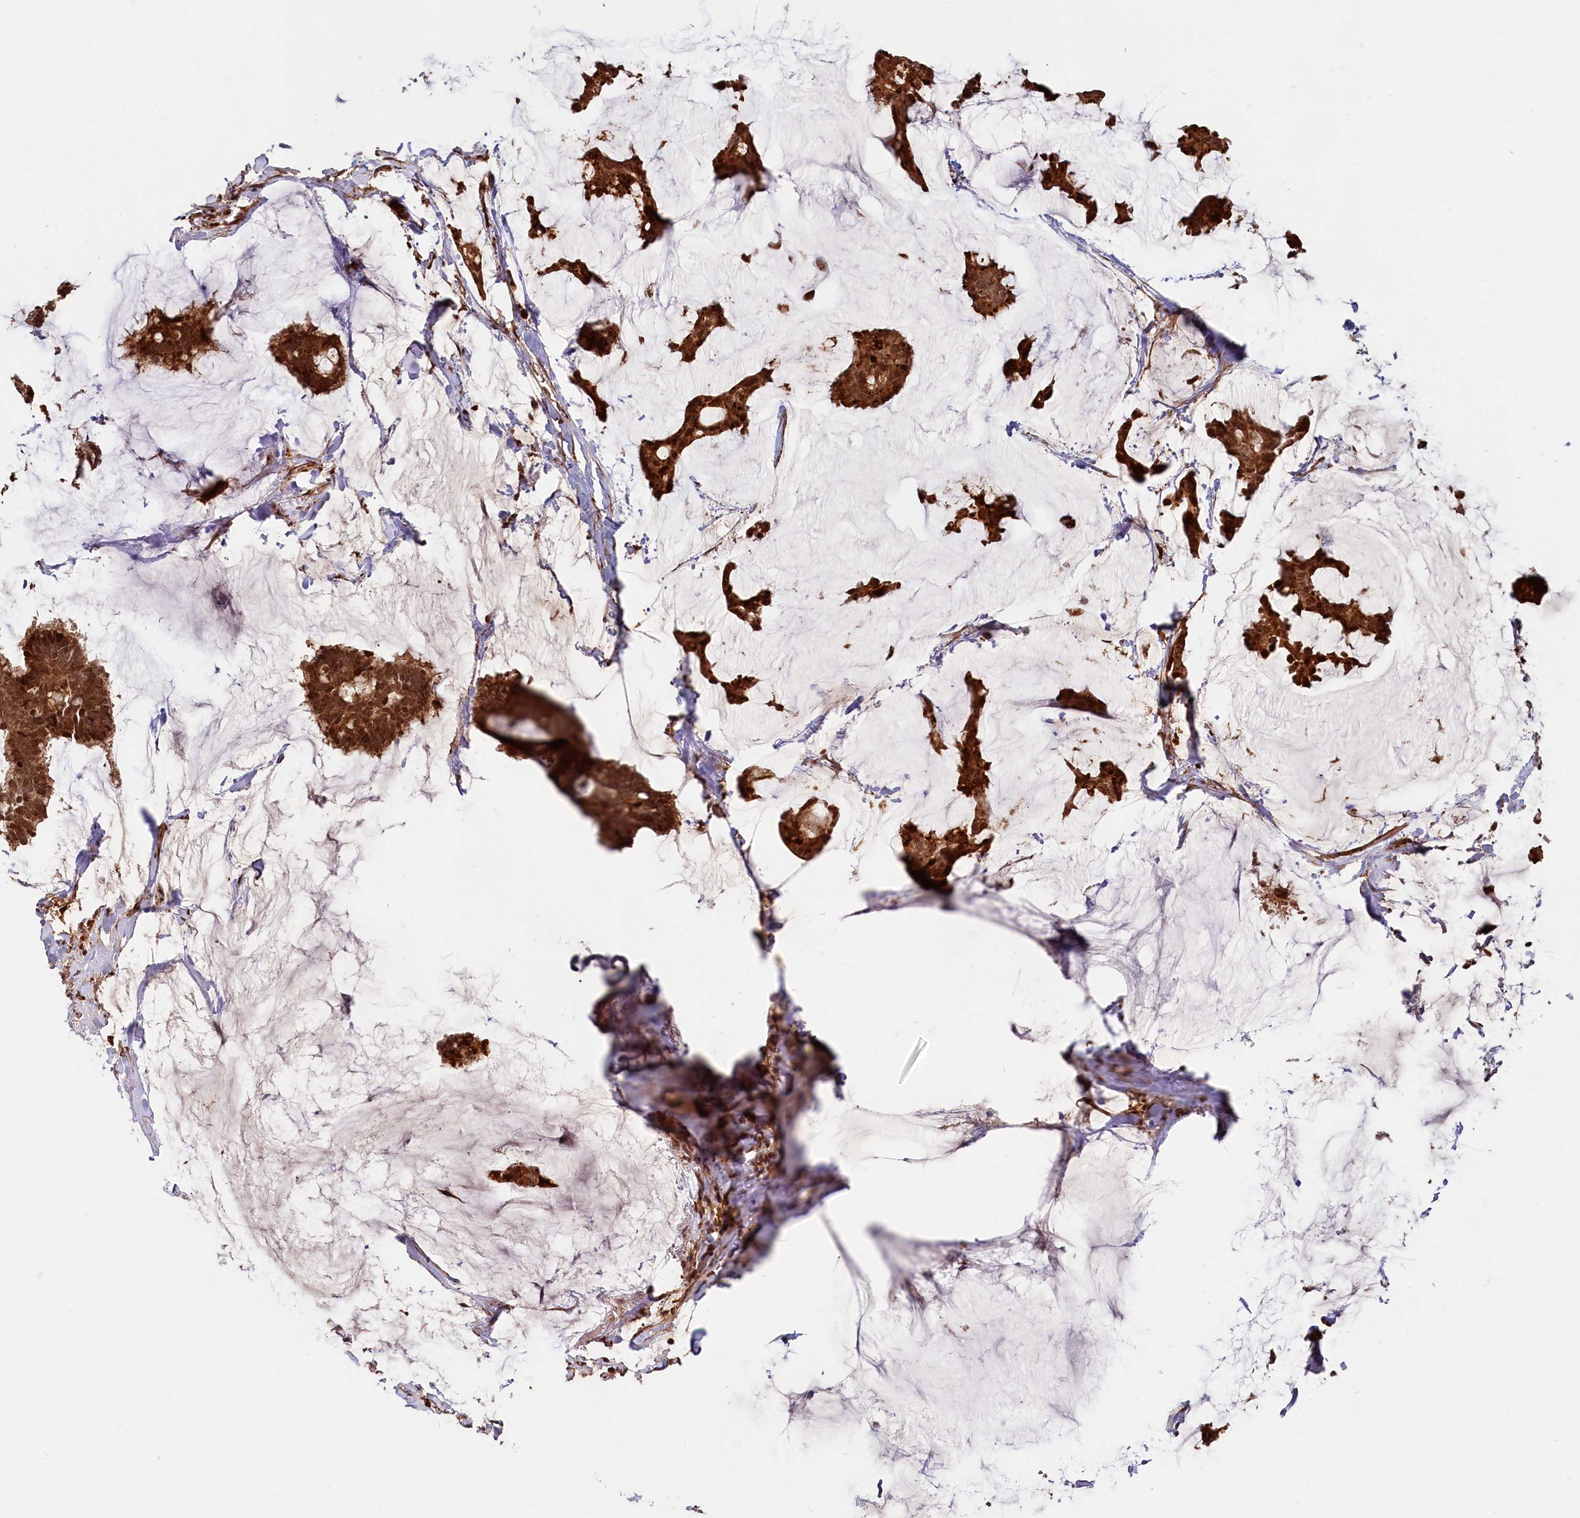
{"staining": {"intensity": "strong", "quantity": ">75%", "location": "cytoplasmic/membranous,nuclear"}, "tissue": "breast cancer", "cell_type": "Tumor cells", "image_type": "cancer", "snomed": [{"axis": "morphology", "description": "Duct carcinoma"}, {"axis": "topography", "description": "Breast"}], "caption": "This is an image of IHC staining of breast cancer (infiltrating ductal carcinoma), which shows strong expression in the cytoplasmic/membranous and nuclear of tumor cells.", "gene": "TRIM23", "patient": {"sex": "female", "age": 93}}